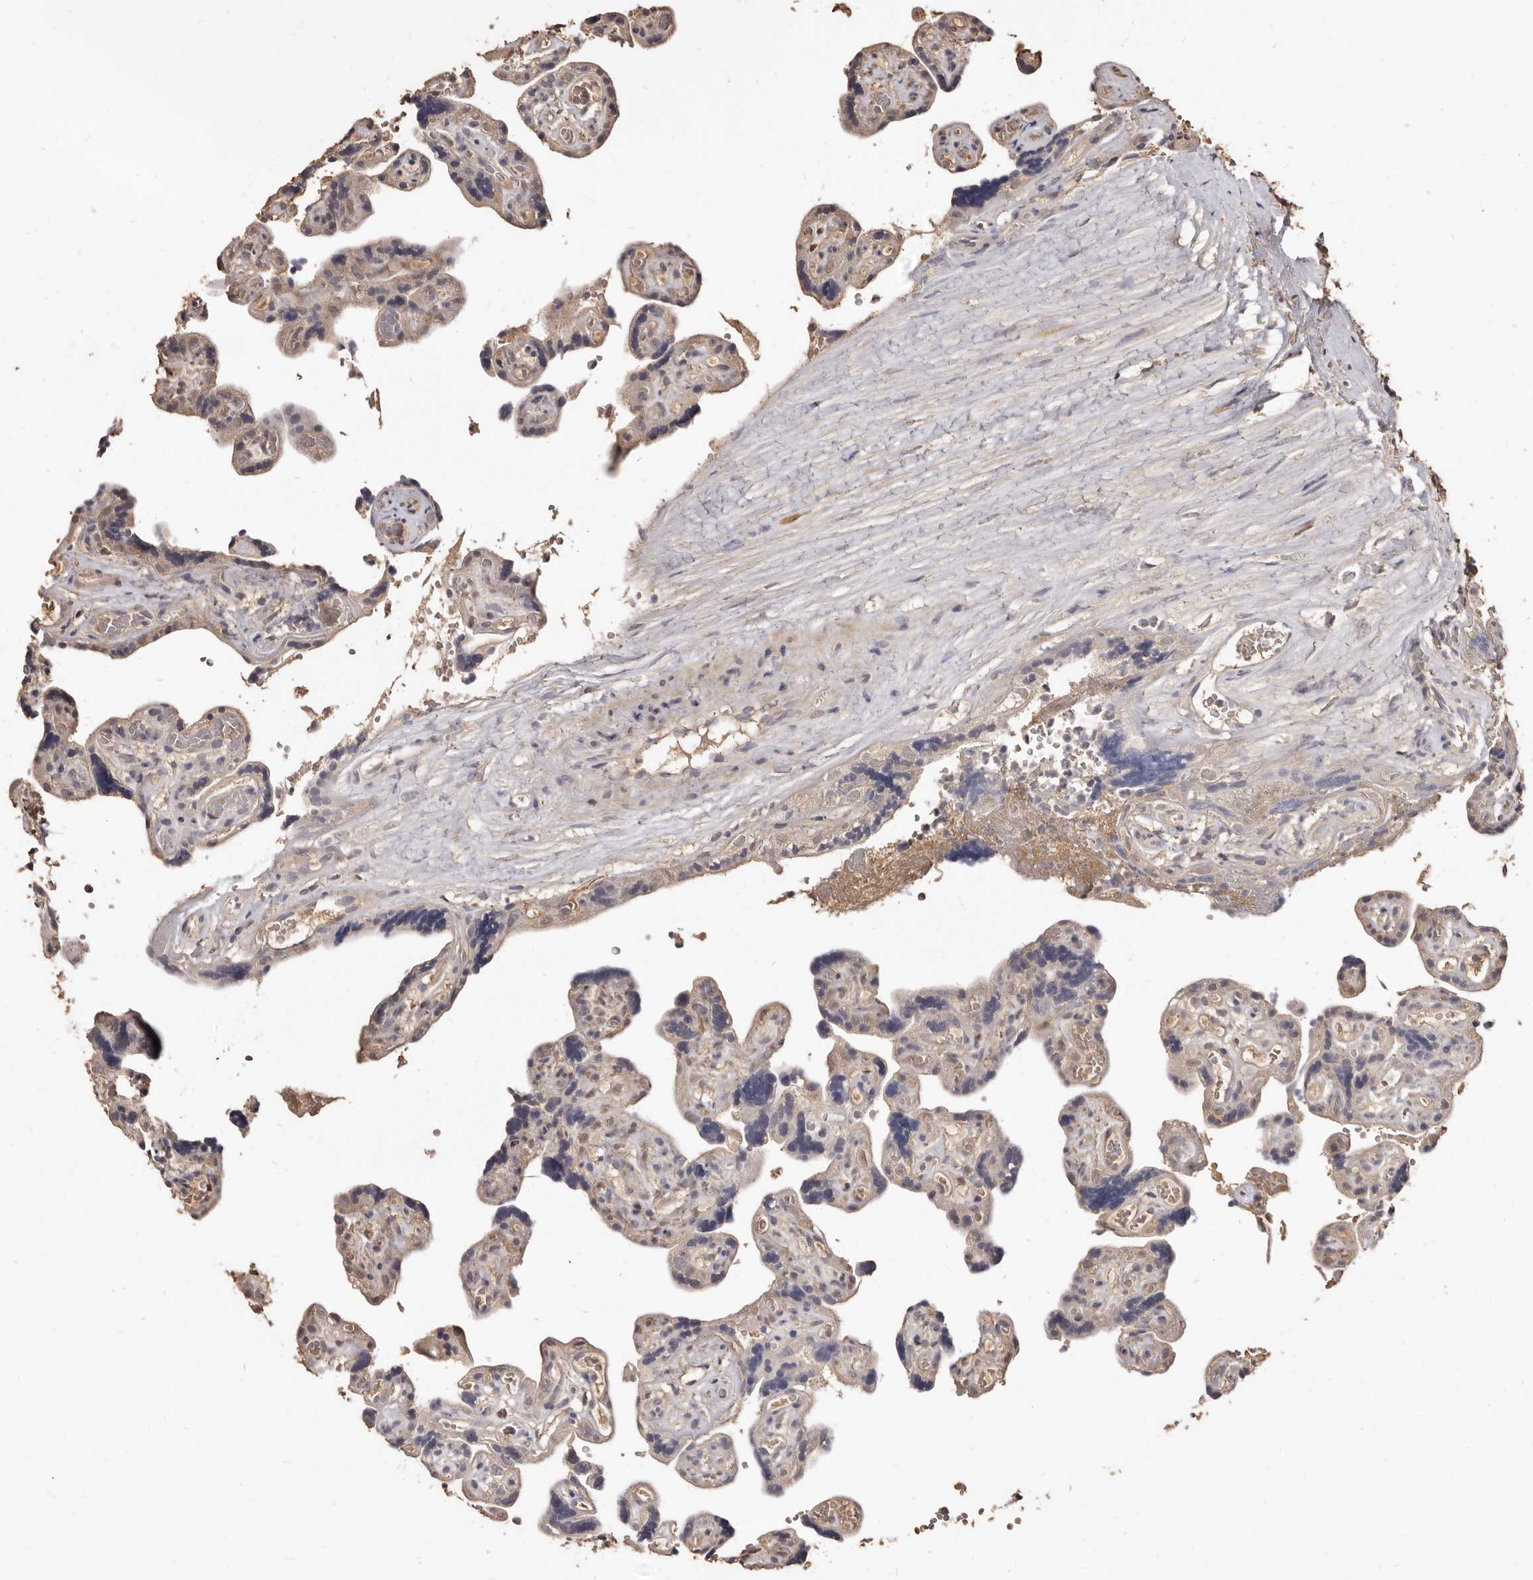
{"staining": {"intensity": "weak", "quantity": ">75%", "location": "cytoplasmic/membranous,nuclear"}, "tissue": "placenta", "cell_type": "Decidual cells", "image_type": "normal", "snomed": [{"axis": "morphology", "description": "Normal tissue, NOS"}, {"axis": "topography", "description": "Placenta"}], "caption": "This is a photomicrograph of immunohistochemistry (IHC) staining of unremarkable placenta, which shows weak positivity in the cytoplasmic/membranous,nuclear of decidual cells.", "gene": "INAVA", "patient": {"sex": "female", "age": 30}}